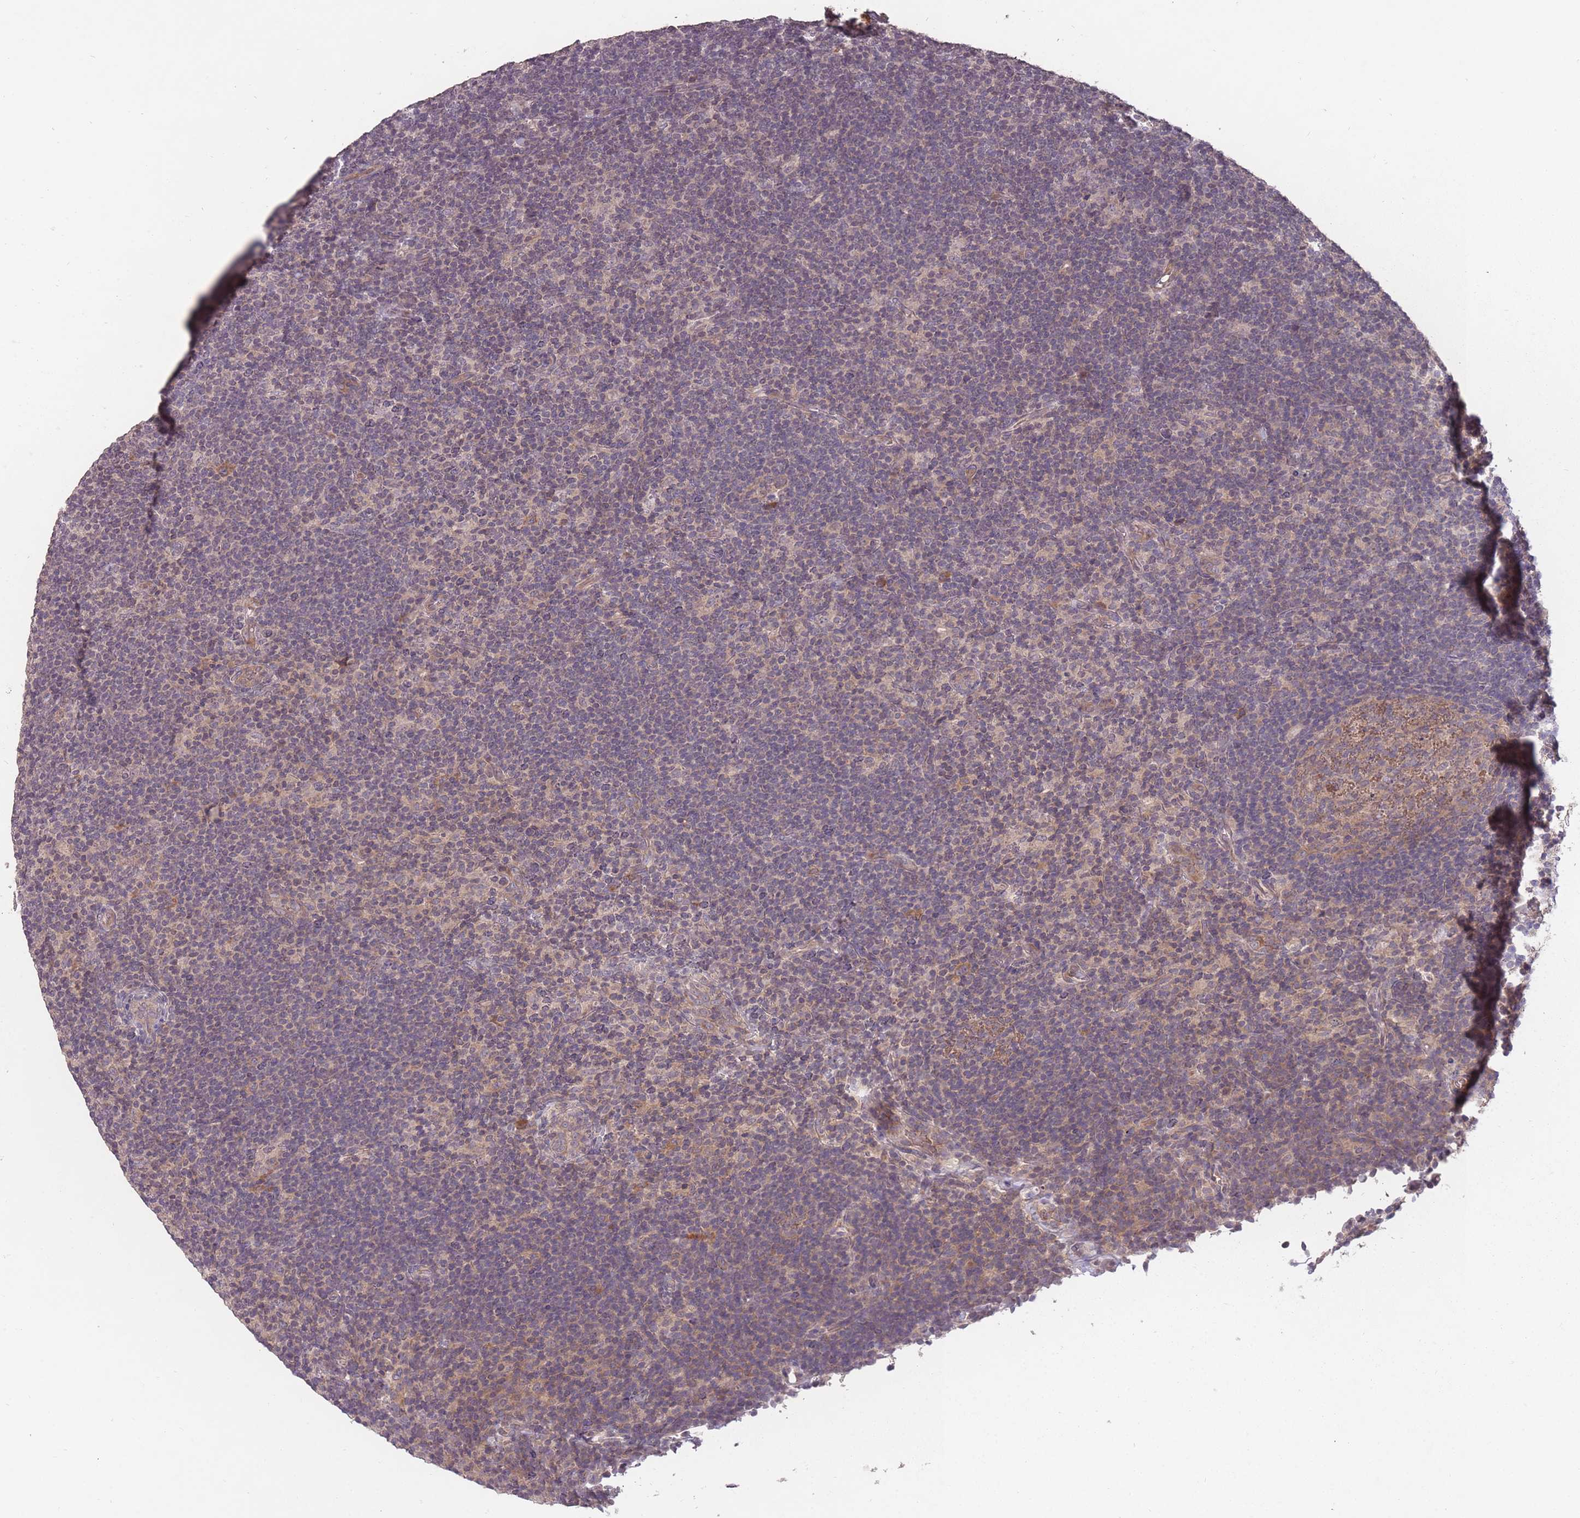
{"staining": {"intensity": "negative", "quantity": "none", "location": "none"}, "tissue": "lymphoma", "cell_type": "Tumor cells", "image_type": "cancer", "snomed": [{"axis": "morphology", "description": "Hodgkin's disease, NOS"}, {"axis": "topography", "description": "Lymph node"}], "caption": "Immunohistochemistry photomicrograph of human Hodgkin's disease stained for a protein (brown), which reveals no expression in tumor cells.", "gene": "ADCYAP1R1", "patient": {"sex": "female", "age": 57}}